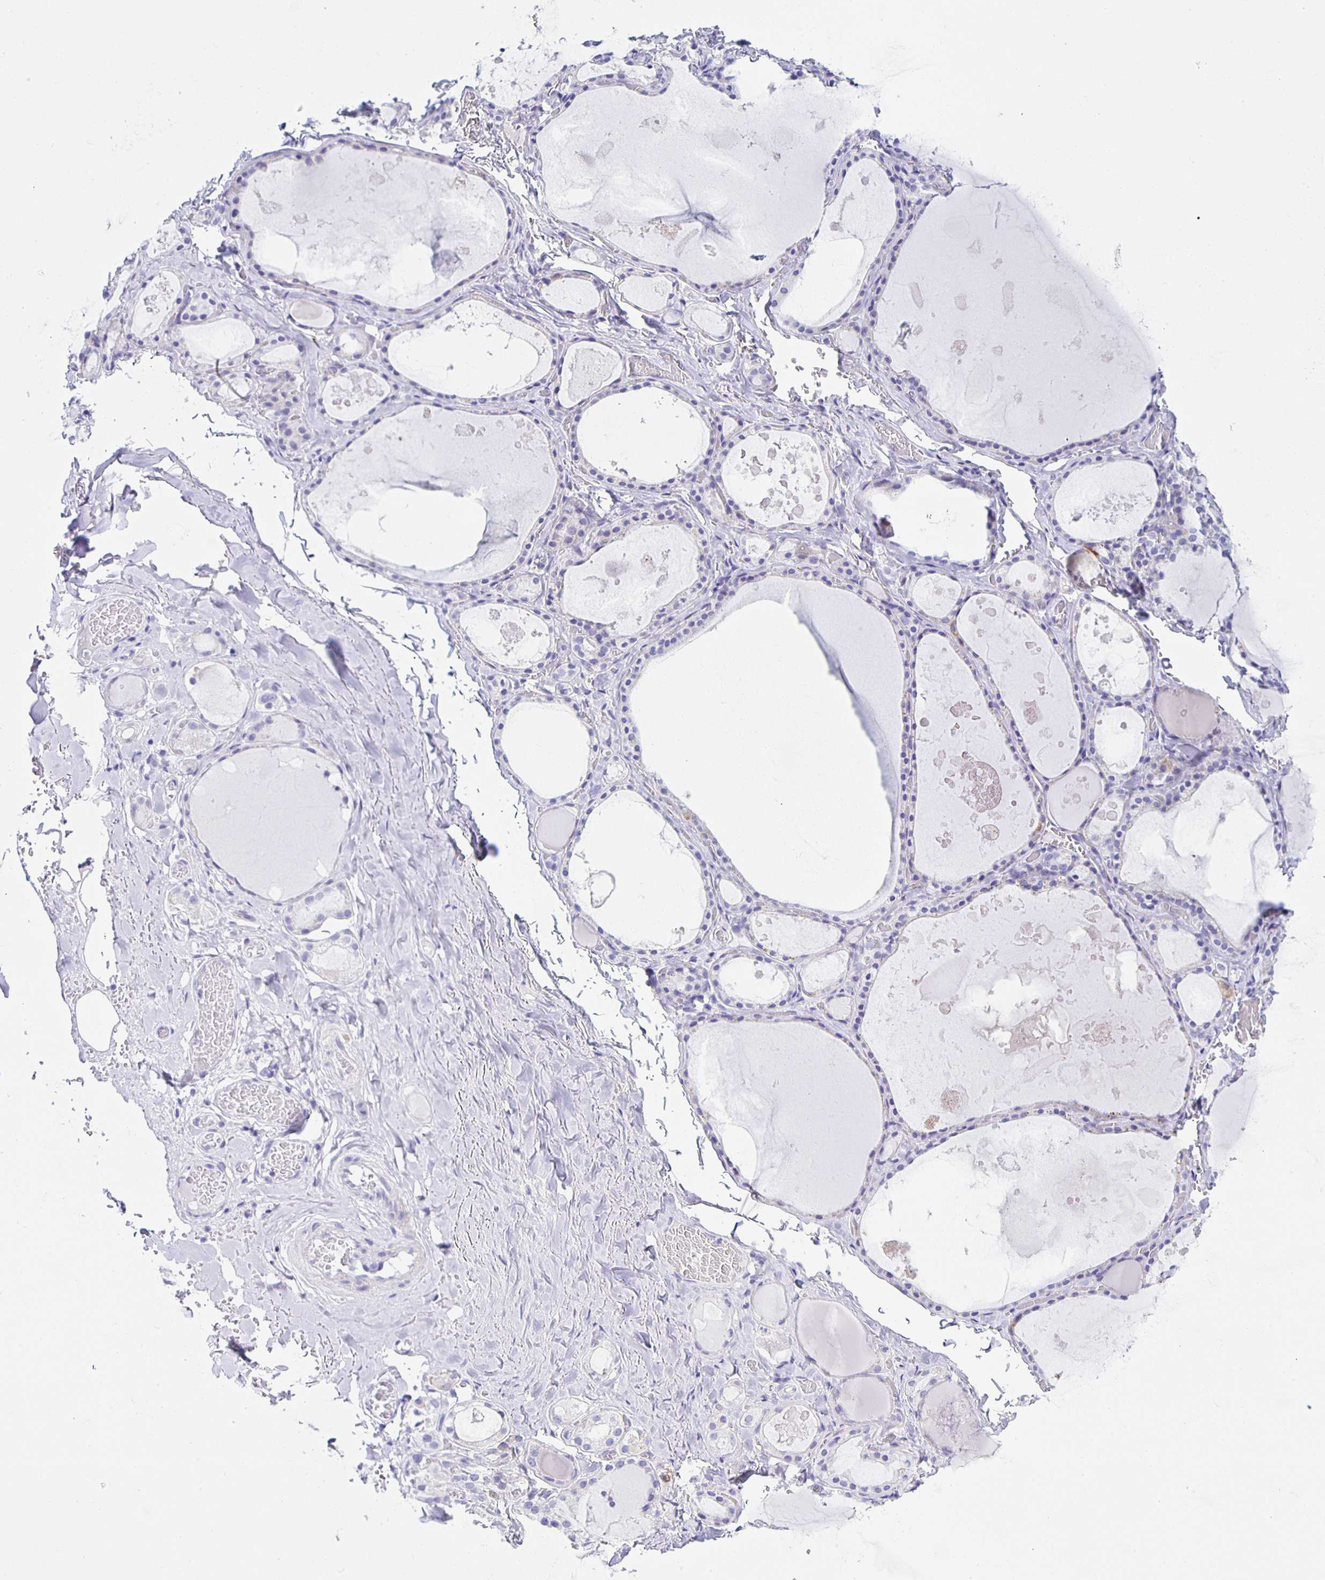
{"staining": {"intensity": "negative", "quantity": "none", "location": "none"}, "tissue": "thyroid gland", "cell_type": "Glandular cells", "image_type": "normal", "snomed": [{"axis": "morphology", "description": "Normal tissue, NOS"}, {"axis": "topography", "description": "Thyroid gland"}], "caption": "Immunohistochemical staining of unremarkable thyroid gland exhibits no significant positivity in glandular cells. Nuclei are stained in blue.", "gene": "AQP6", "patient": {"sex": "male", "age": 56}}